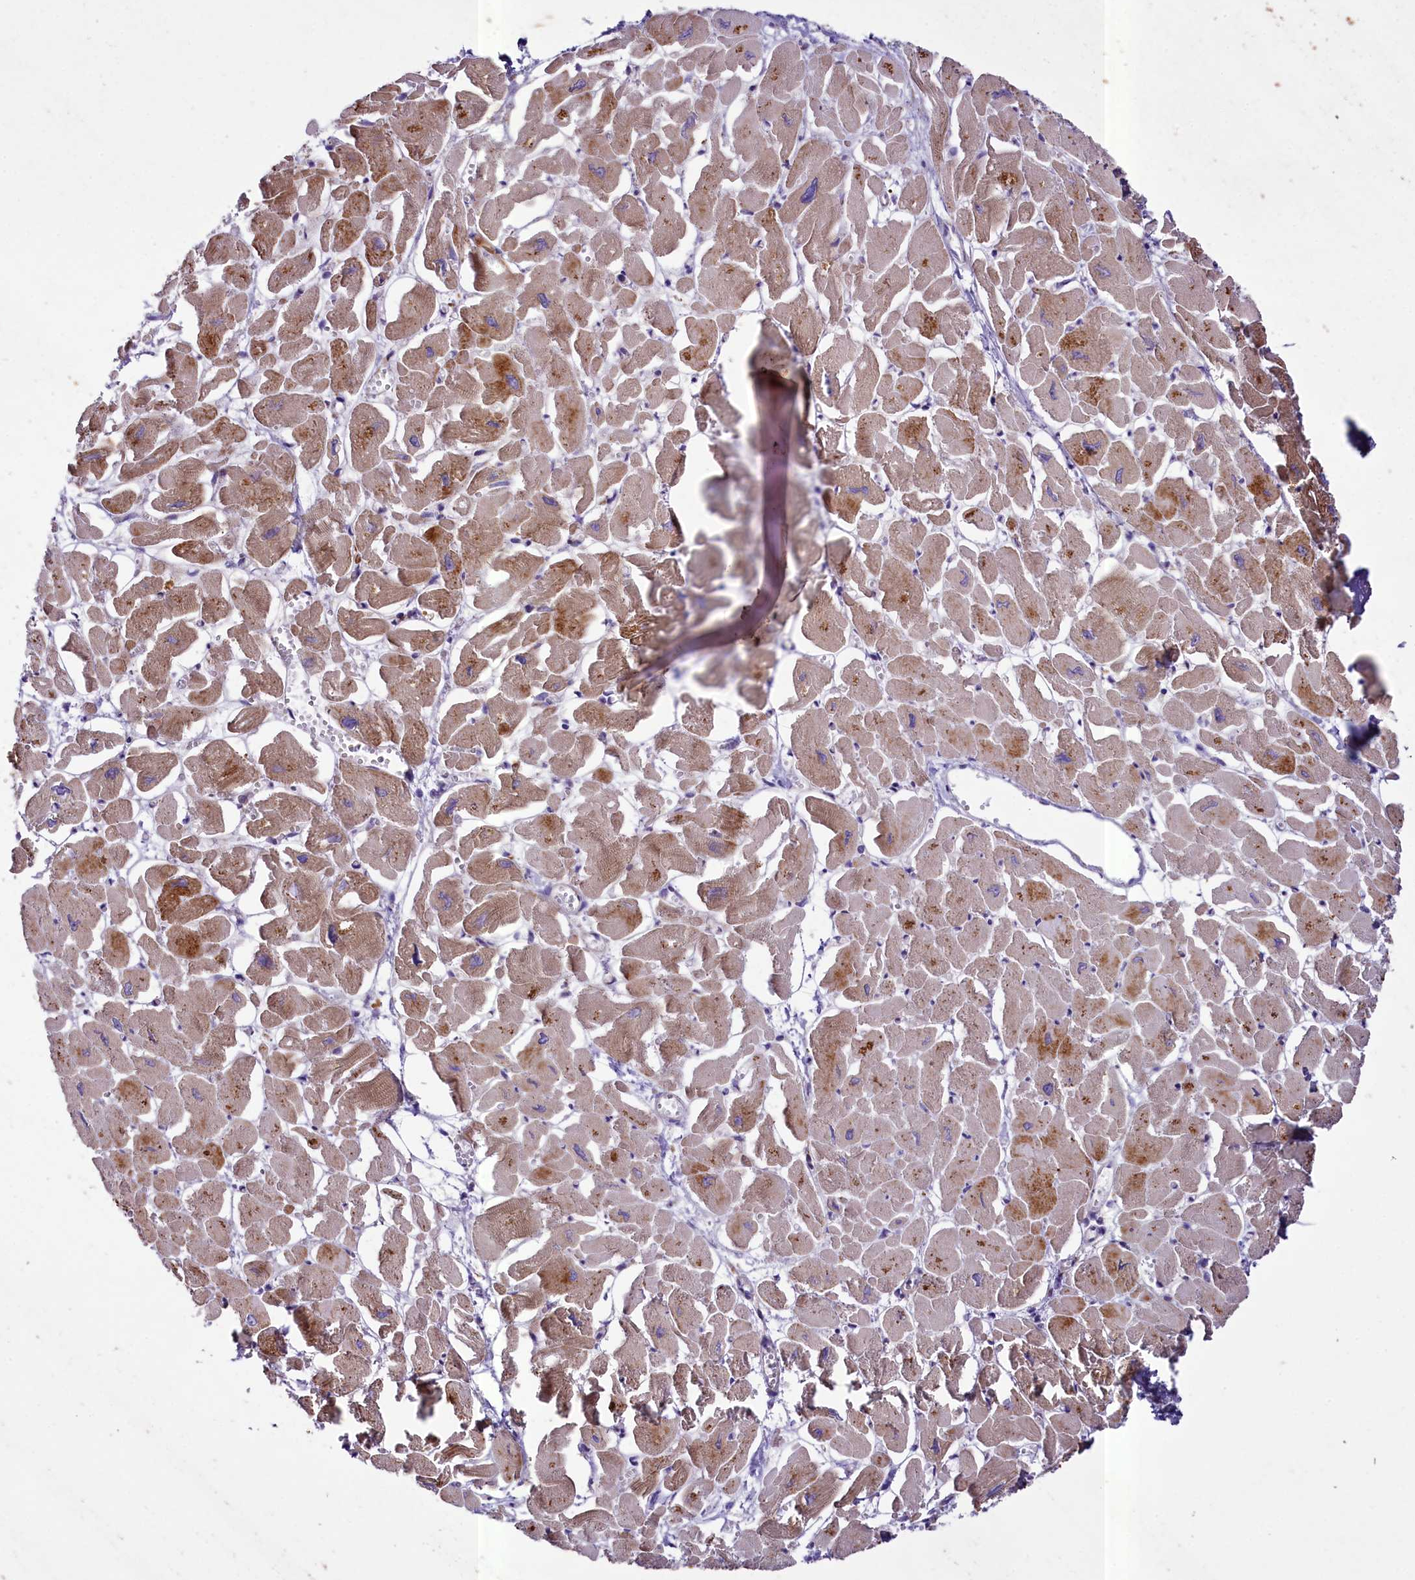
{"staining": {"intensity": "moderate", "quantity": "25%-75%", "location": "cytoplasmic/membranous"}, "tissue": "heart muscle", "cell_type": "Cardiomyocytes", "image_type": "normal", "snomed": [{"axis": "morphology", "description": "Normal tissue, NOS"}, {"axis": "topography", "description": "Heart"}], "caption": "The immunohistochemical stain labels moderate cytoplasmic/membranous staining in cardiomyocytes of benign heart muscle. Using DAB (3,3'-diaminobenzidine) (brown) and hematoxylin (blue) stains, captured at high magnification using brightfield microscopy.", "gene": "PEMT", "patient": {"sex": "male", "age": 54}}